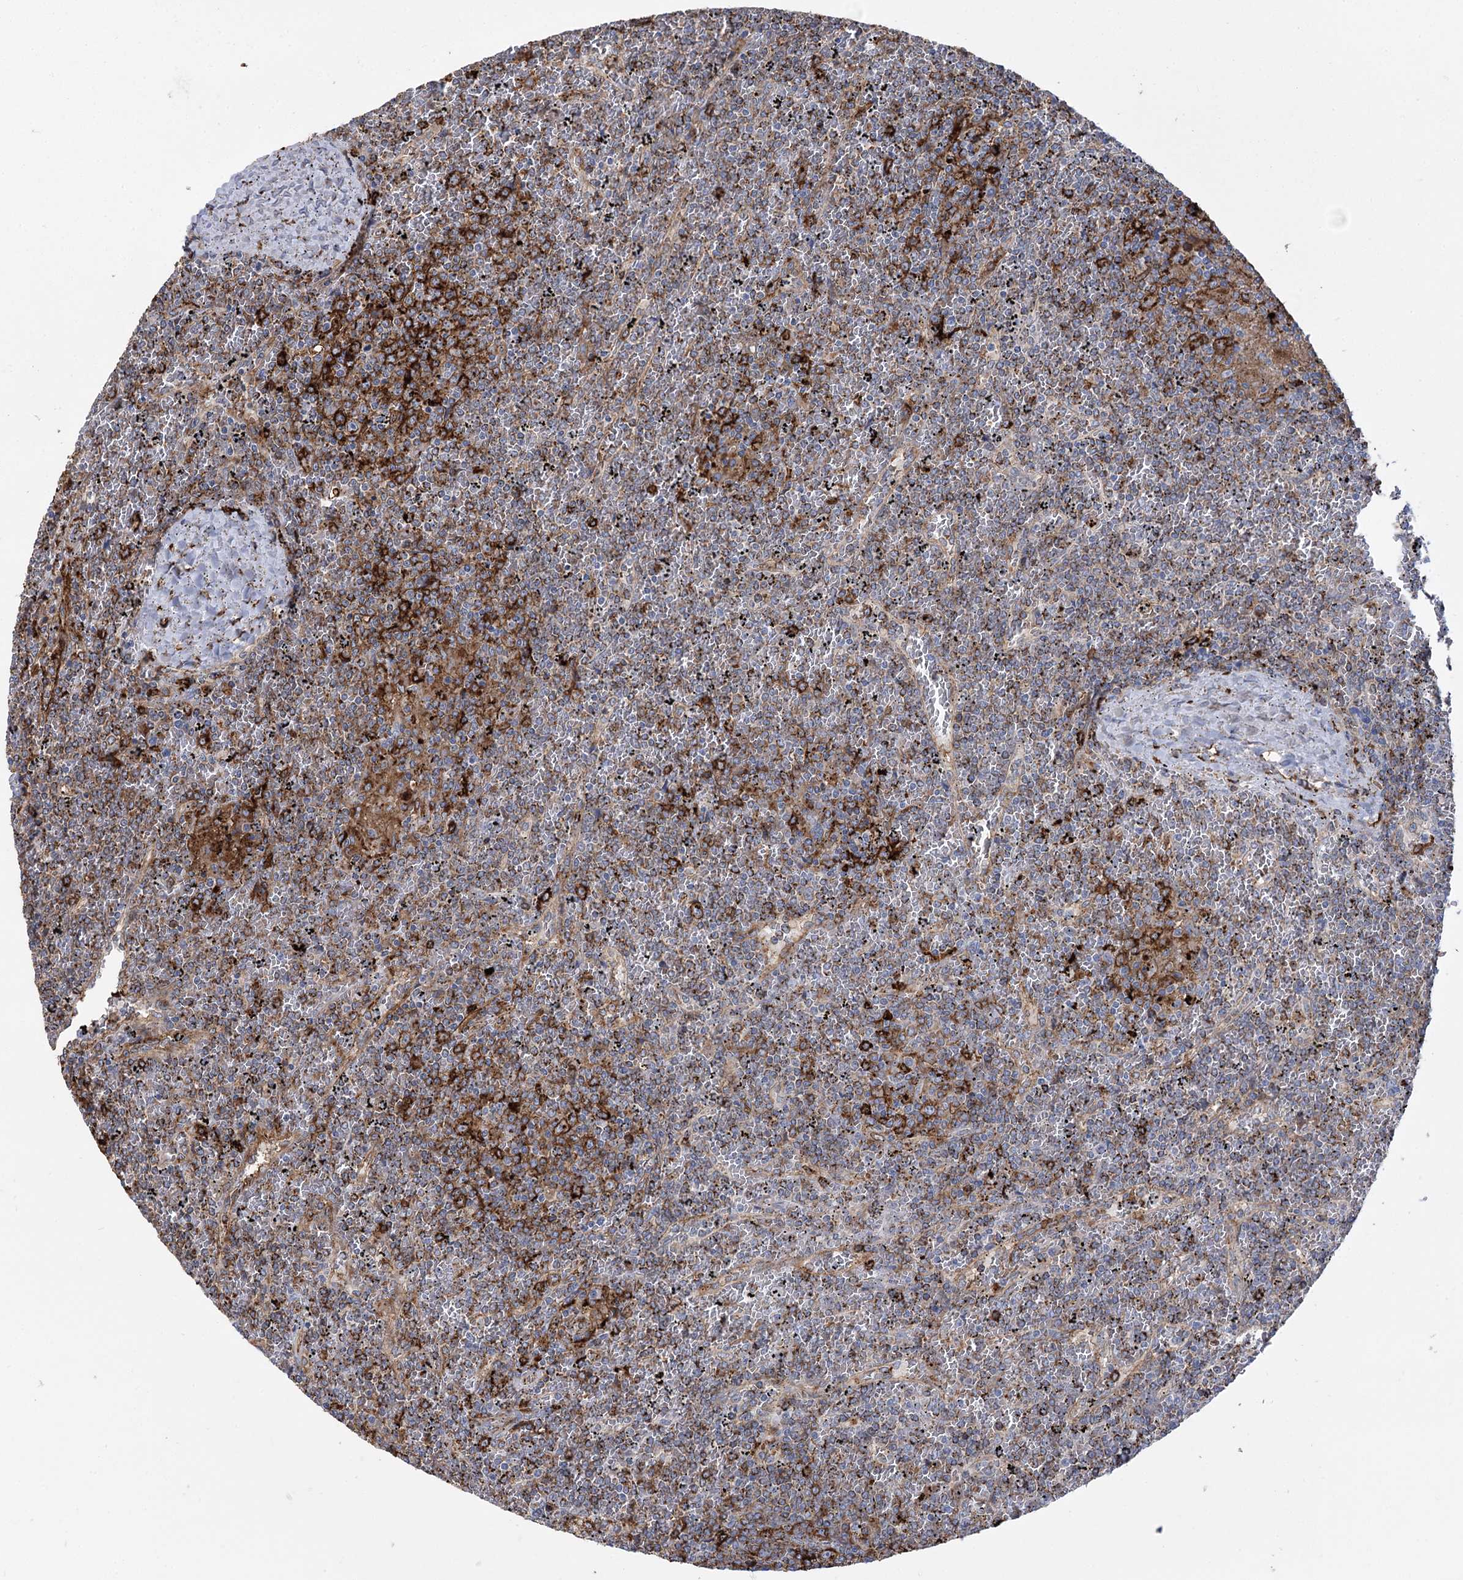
{"staining": {"intensity": "strong", "quantity": "<25%", "location": "cytoplasmic/membranous"}, "tissue": "lymphoma", "cell_type": "Tumor cells", "image_type": "cancer", "snomed": [{"axis": "morphology", "description": "Malignant lymphoma, non-Hodgkin's type, Low grade"}, {"axis": "topography", "description": "Spleen"}], "caption": "Protein staining of lymphoma tissue shows strong cytoplasmic/membranous positivity in about <25% of tumor cells.", "gene": "PIWIL4", "patient": {"sex": "female", "age": 19}}